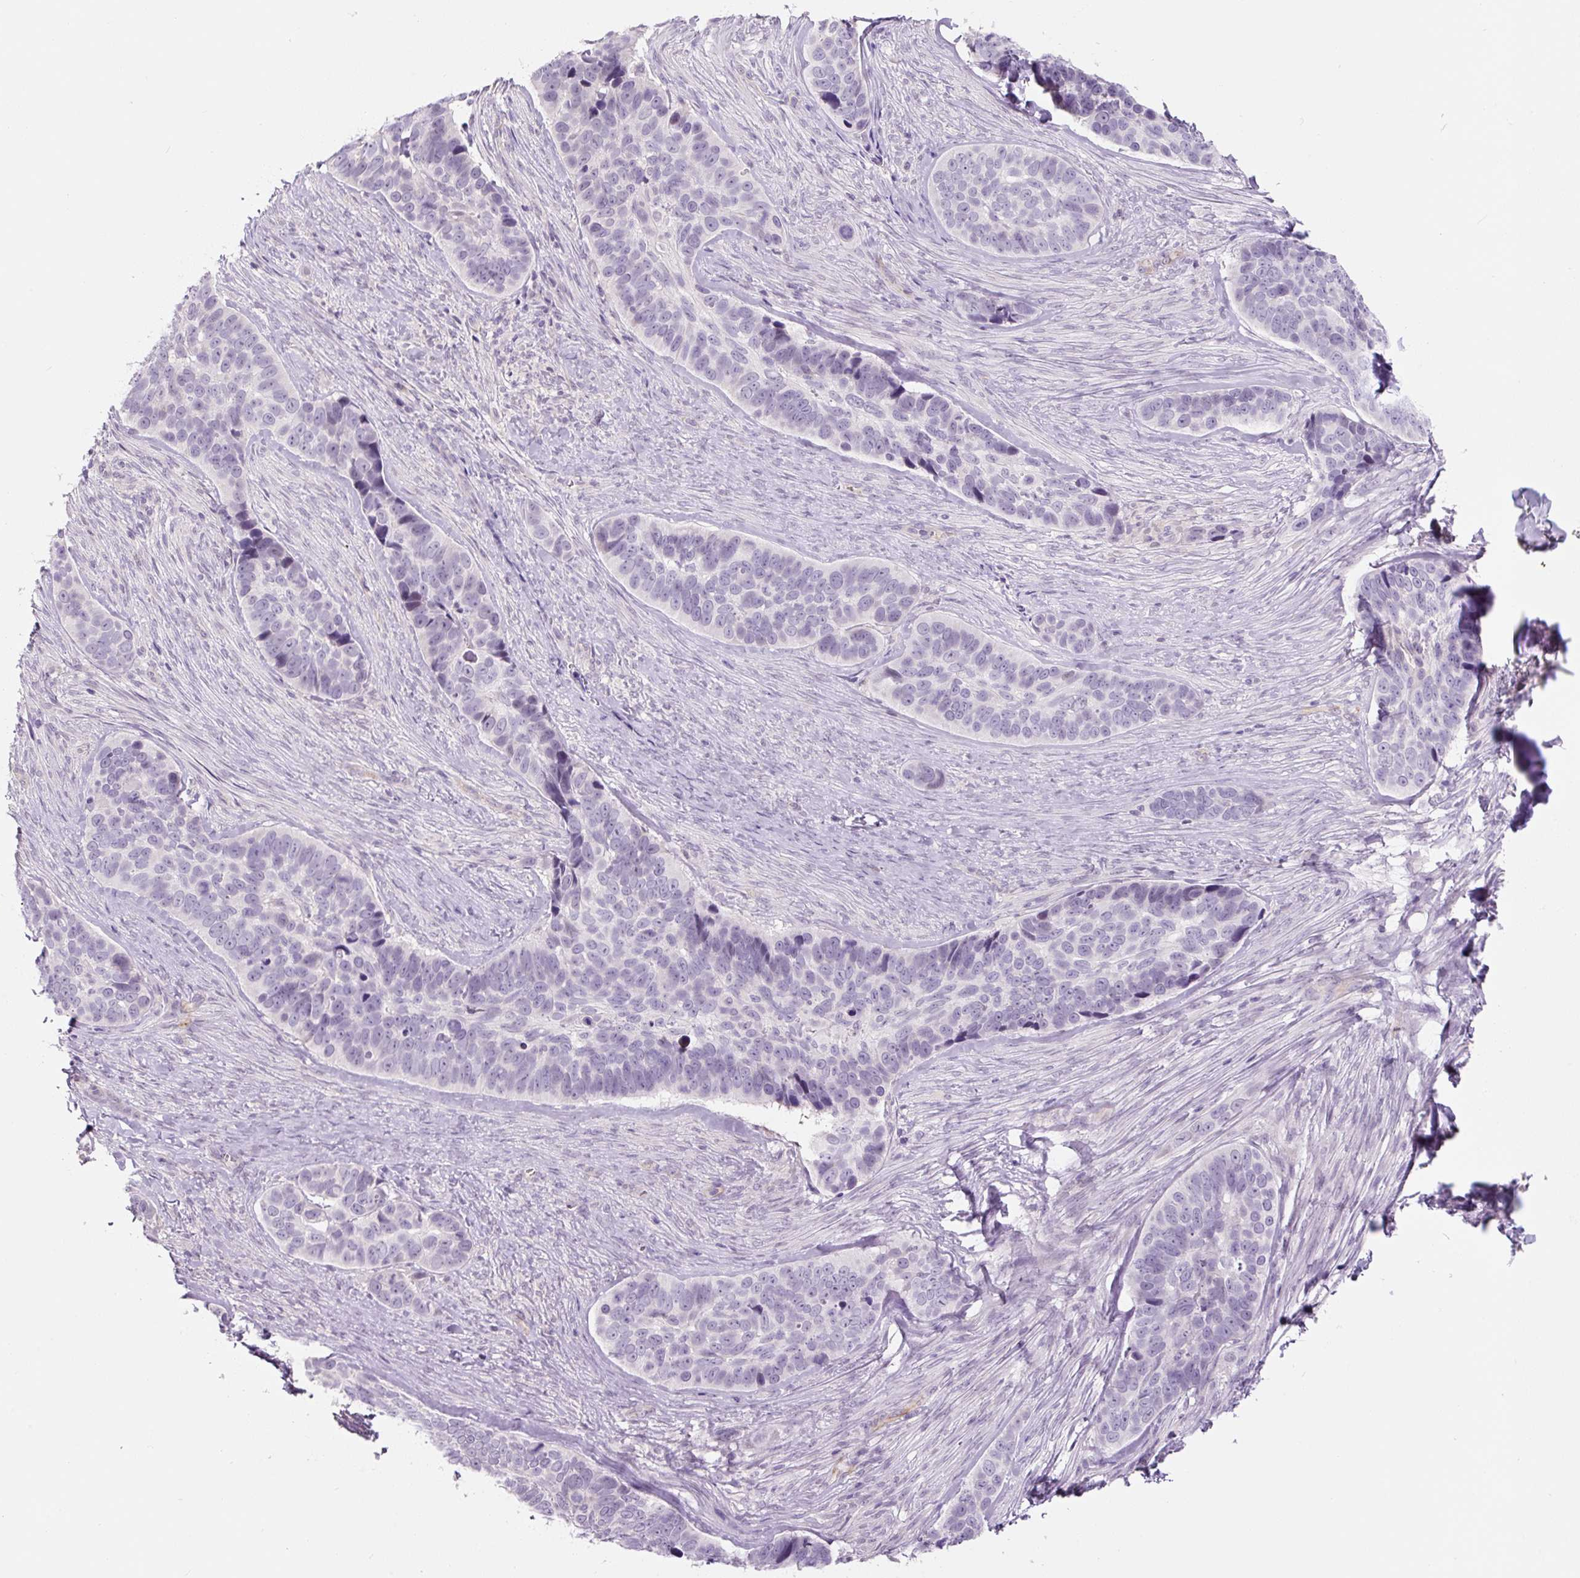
{"staining": {"intensity": "negative", "quantity": "none", "location": "none"}, "tissue": "skin cancer", "cell_type": "Tumor cells", "image_type": "cancer", "snomed": [{"axis": "morphology", "description": "Basal cell carcinoma"}, {"axis": "topography", "description": "Skin"}], "caption": "Skin cancer (basal cell carcinoma) was stained to show a protein in brown. There is no significant positivity in tumor cells.", "gene": "CCL25", "patient": {"sex": "female", "age": 82}}